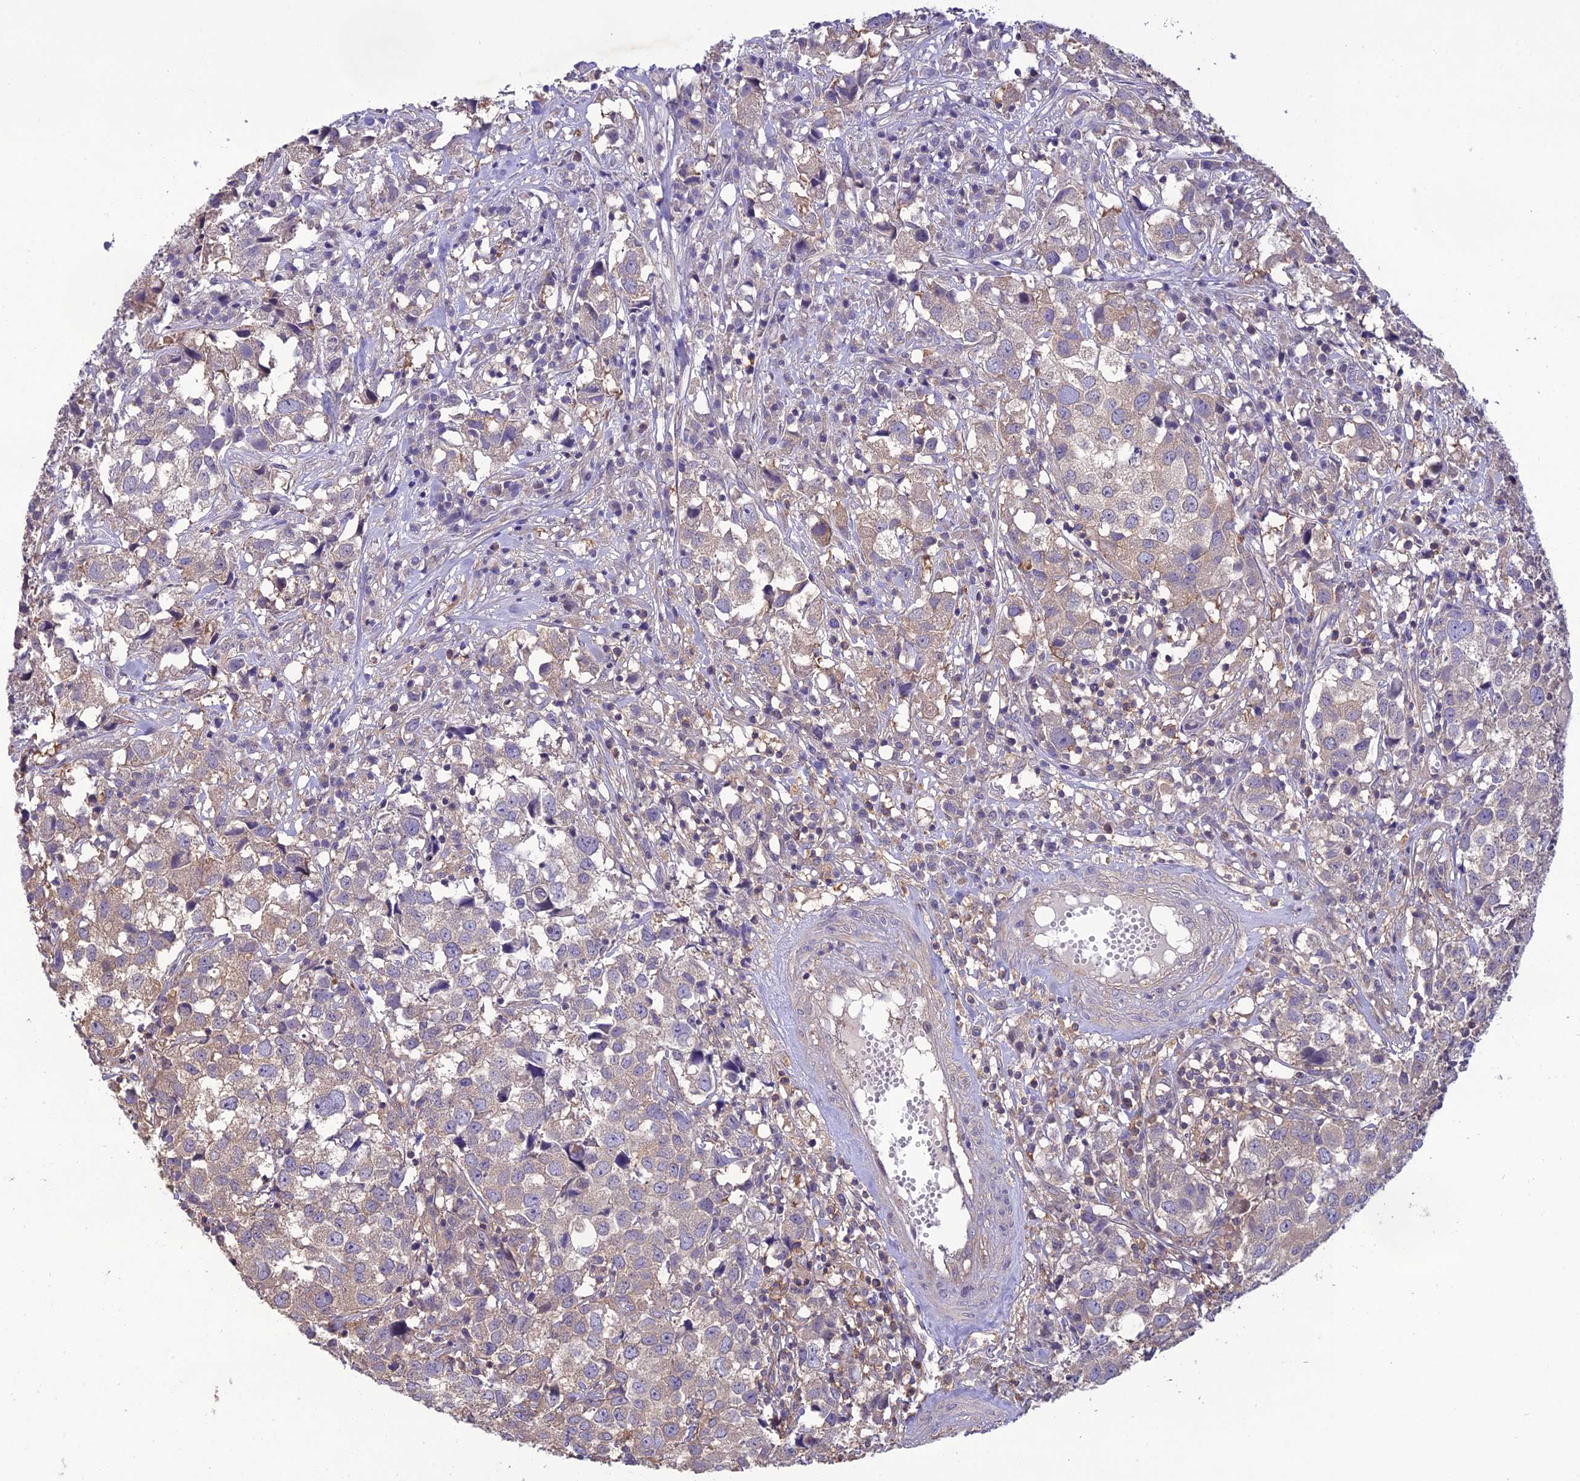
{"staining": {"intensity": "weak", "quantity": "<25%", "location": "cytoplasmic/membranous"}, "tissue": "urothelial cancer", "cell_type": "Tumor cells", "image_type": "cancer", "snomed": [{"axis": "morphology", "description": "Urothelial carcinoma, High grade"}, {"axis": "topography", "description": "Urinary bladder"}], "caption": "A photomicrograph of urothelial carcinoma (high-grade) stained for a protein exhibits no brown staining in tumor cells.", "gene": "SNX24", "patient": {"sex": "female", "age": 75}}